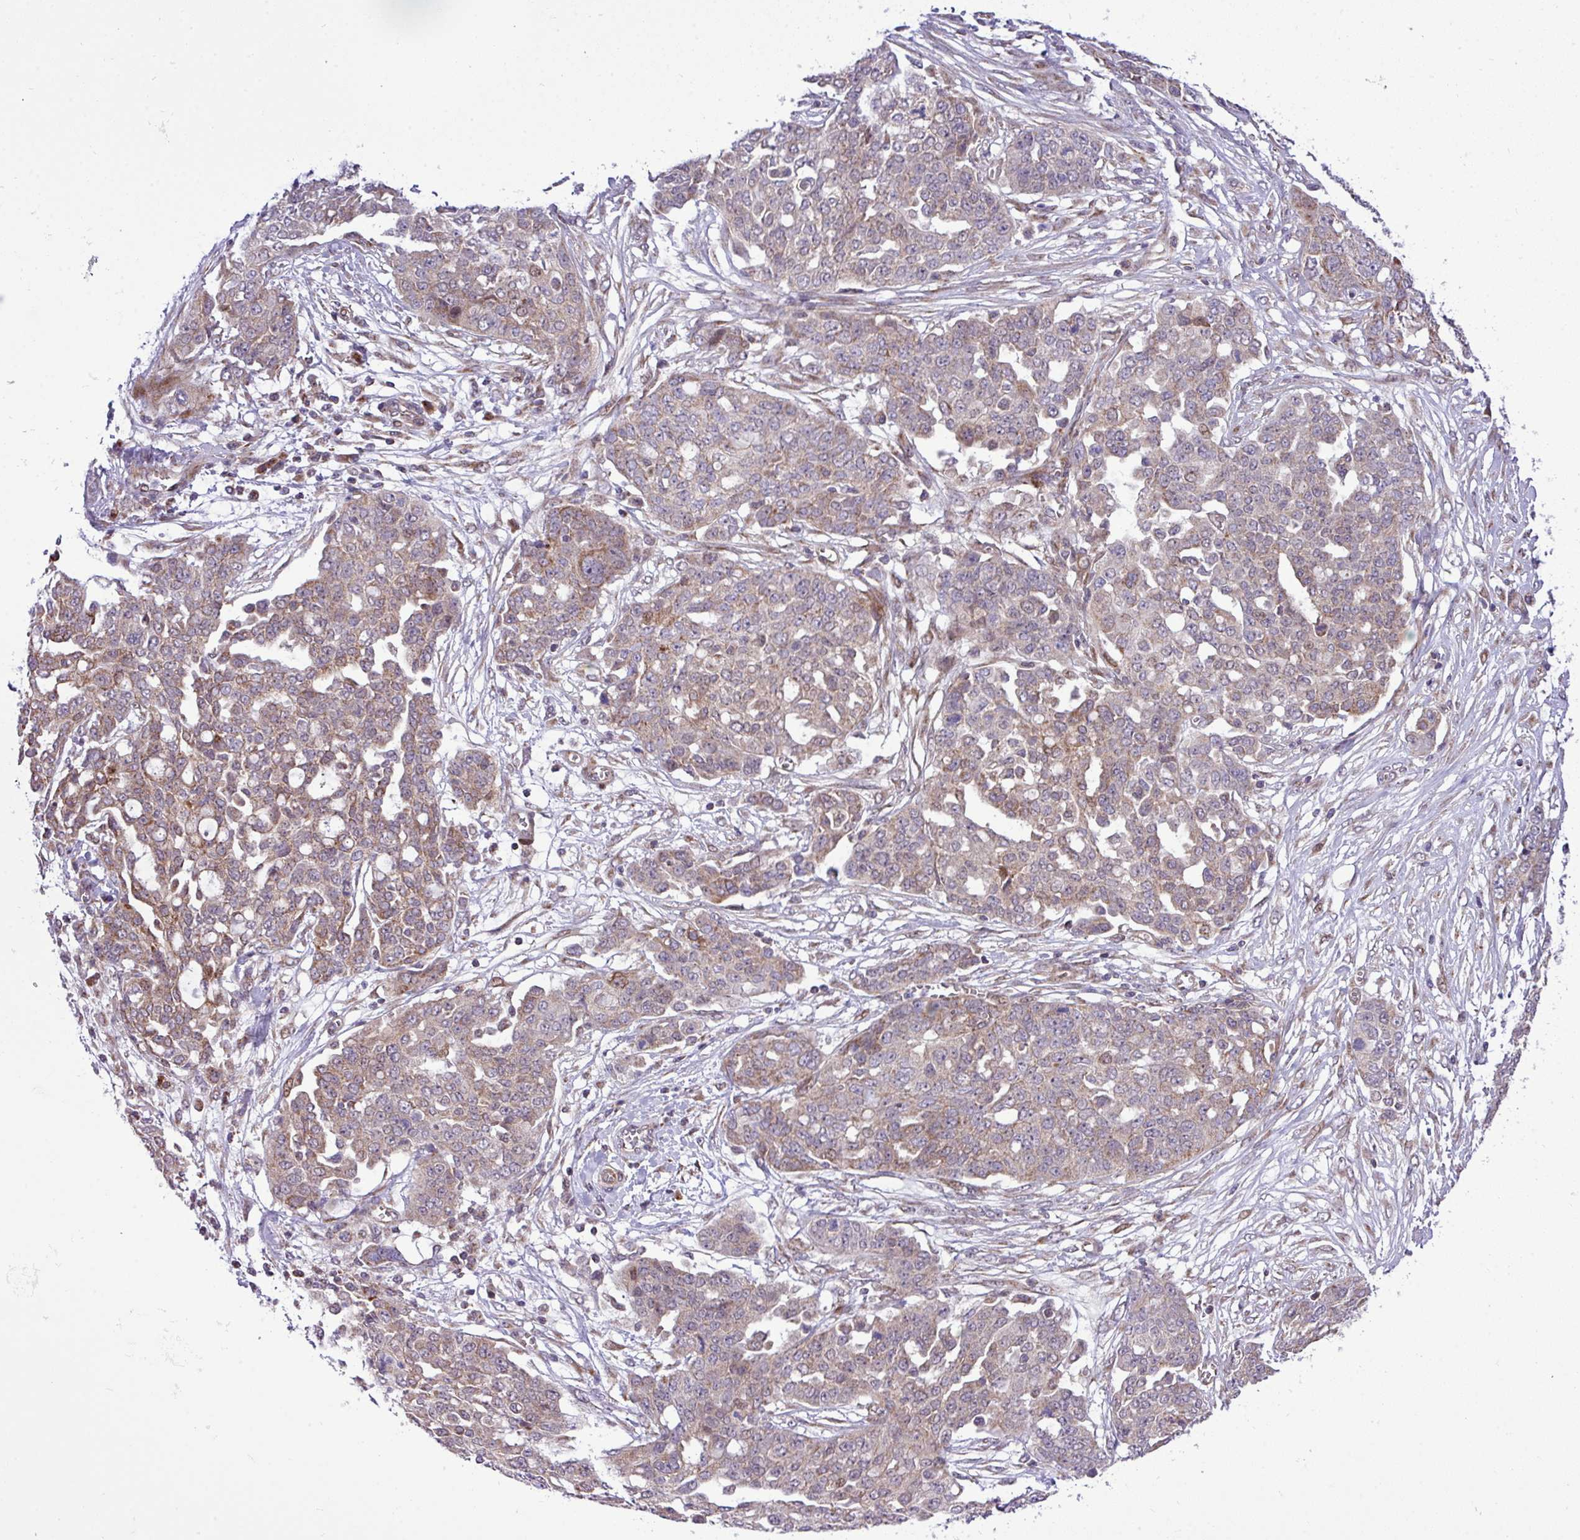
{"staining": {"intensity": "weak", "quantity": ">75%", "location": "cytoplasmic/membranous"}, "tissue": "ovarian cancer", "cell_type": "Tumor cells", "image_type": "cancer", "snomed": [{"axis": "morphology", "description": "Cystadenocarcinoma, serous, NOS"}, {"axis": "topography", "description": "Soft tissue"}, {"axis": "topography", "description": "Ovary"}], "caption": "The photomicrograph reveals immunohistochemical staining of ovarian cancer. There is weak cytoplasmic/membranous staining is identified in about >75% of tumor cells.", "gene": "B3GNT9", "patient": {"sex": "female", "age": 57}}